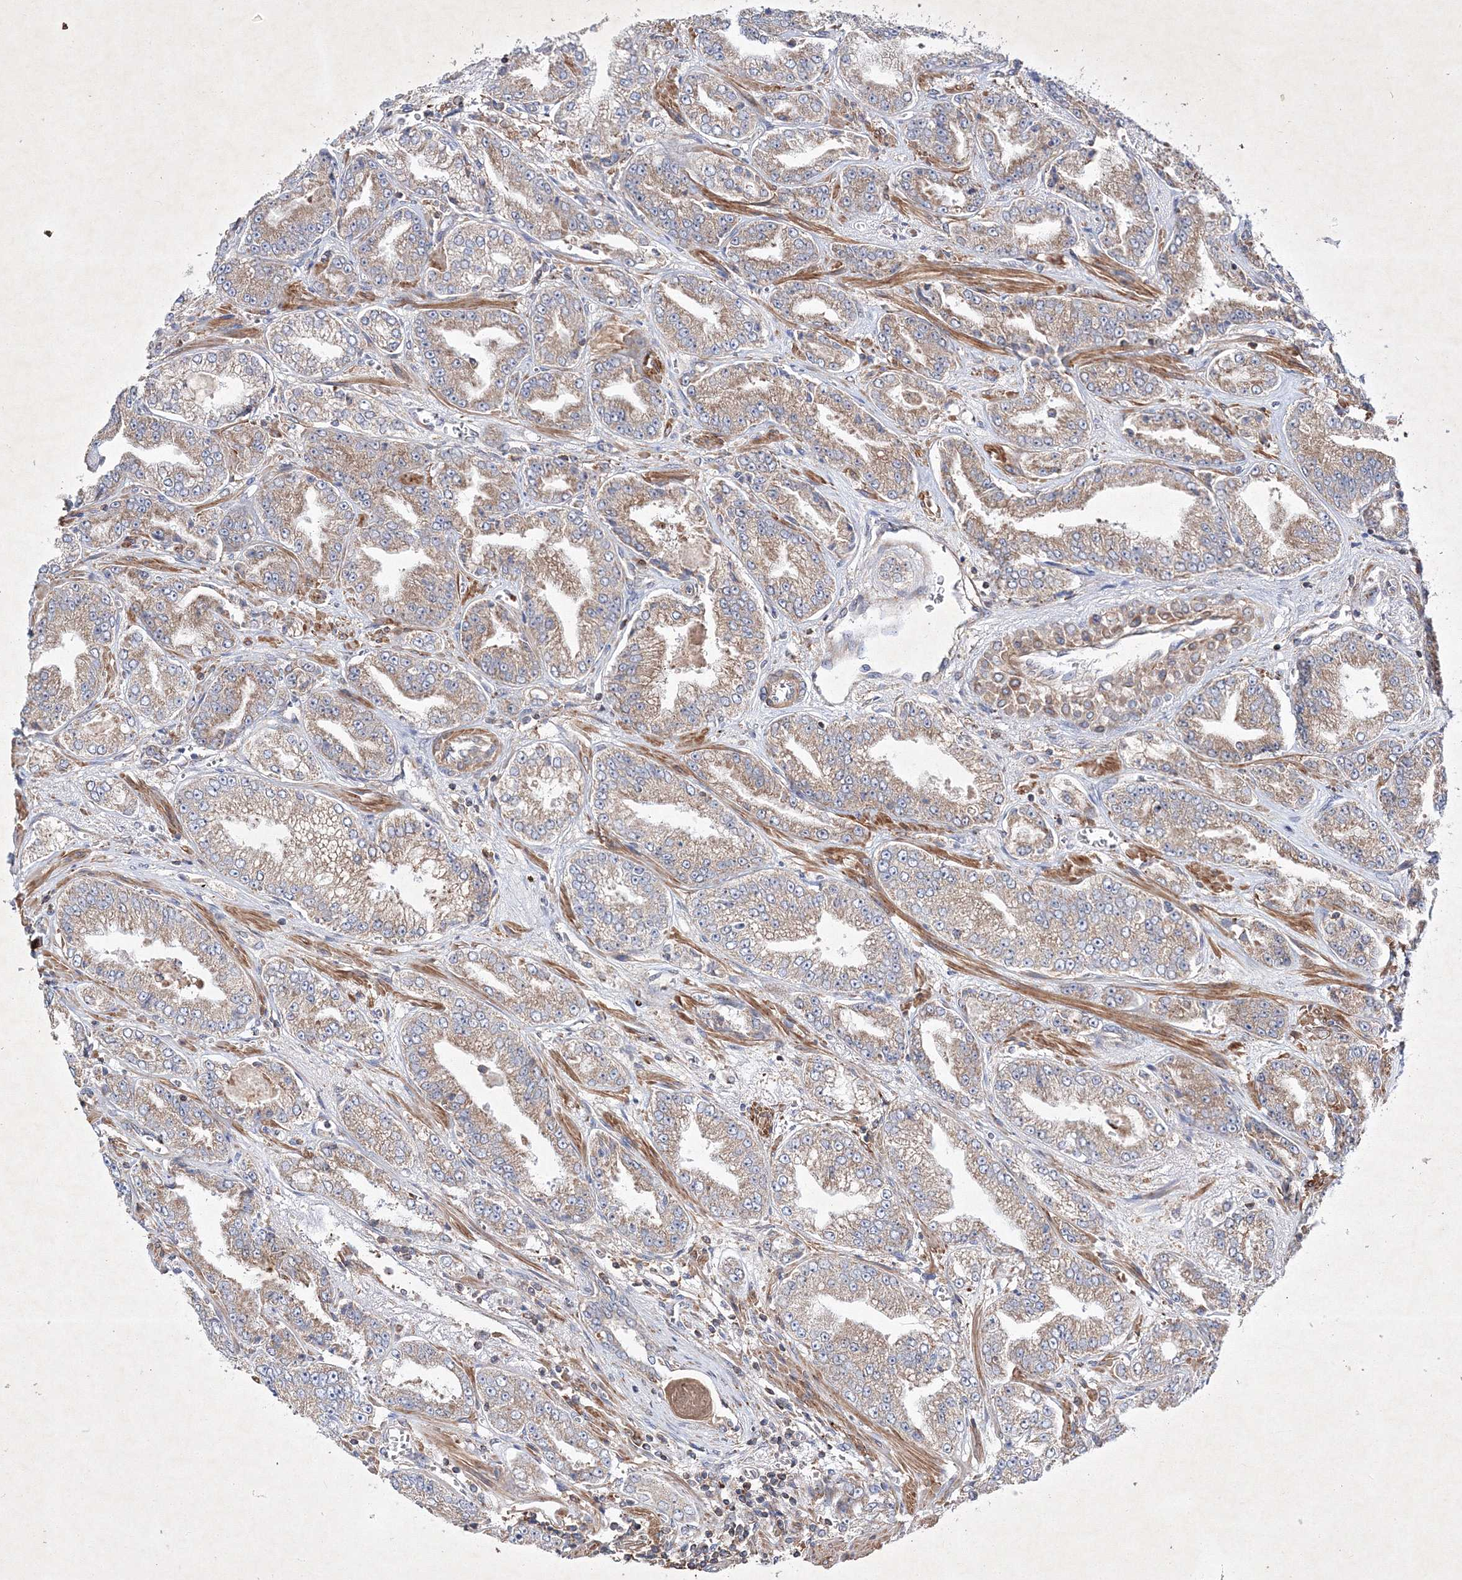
{"staining": {"intensity": "moderate", "quantity": "25%-75%", "location": "cytoplasmic/membranous"}, "tissue": "prostate cancer", "cell_type": "Tumor cells", "image_type": "cancer", "snomed": [{"axis": "morphology", "description": "Adenocarcinoma, High grade"}, {"axis": "topography", "description": "Prostate"}], "caption": "Immunohistochemical staining of human prostate cancer shows medium levels of moderate cytoplasmic/membranous positivity in approximately 25%-75% of tumor cells.", "gene": "OPA1", "patient": {"sex": "male", "age": 71}}